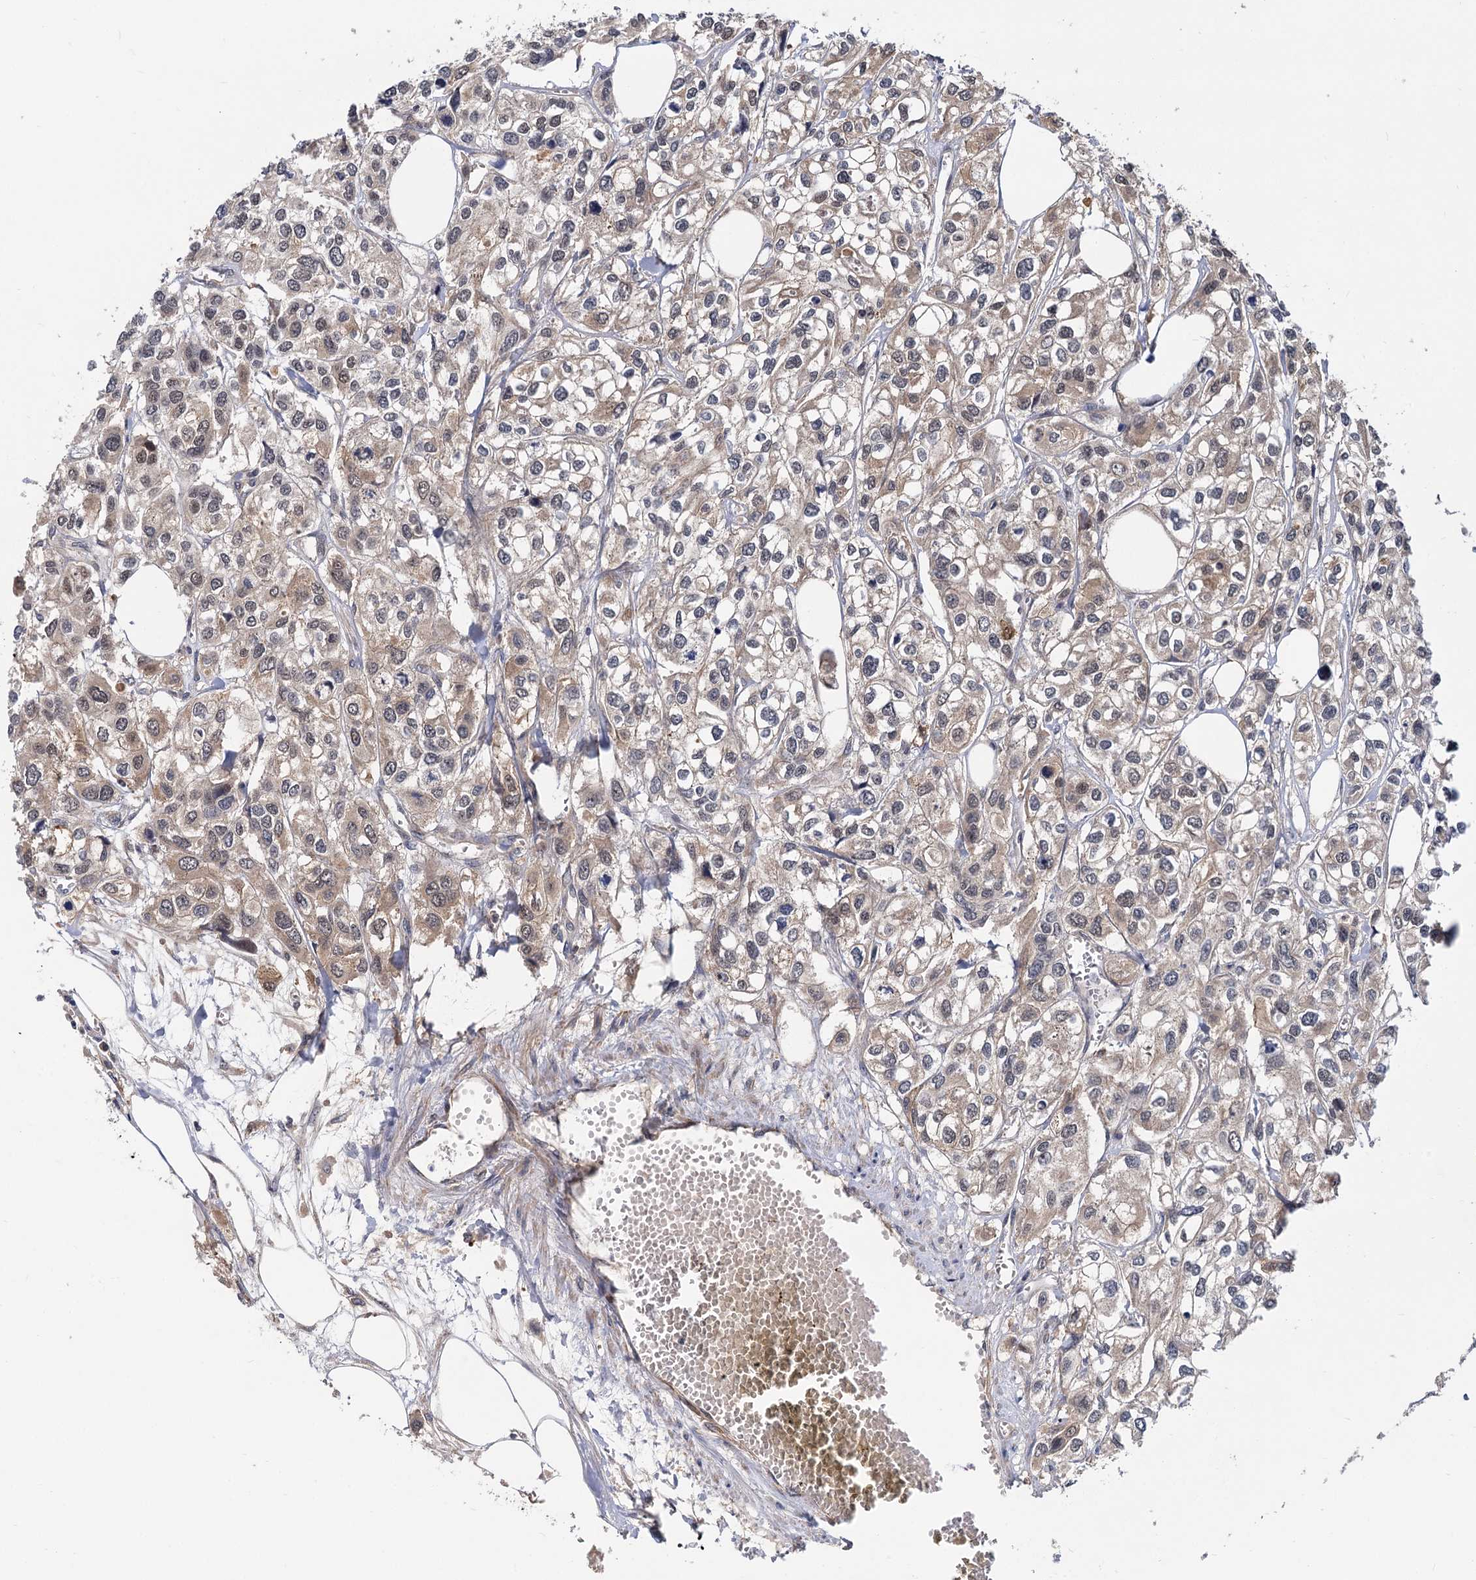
{"staining": {"intensity": "moderate", "quantity": "25%-75%", "location": "cytoplasmic/membranous"}, "tissue": "urothelial cancer", "cell_type": "Tumor cells", "image_type": "cancer", "snomed": [{"axis": "morphology", "description": "Urothelial carcinoma, High grade"}, {"axis": "topography", "description": "Urinary bladder"}], "caption": "An immunohistochemistry photomicrograph of tumor tissue is shown. Protein staining in brown labels moderate cytoplasmic/membranous positivity in urothelial cancer within tumor cells.", "gene": "SNX15", "patient": {"sex": "male", "age": 67}}